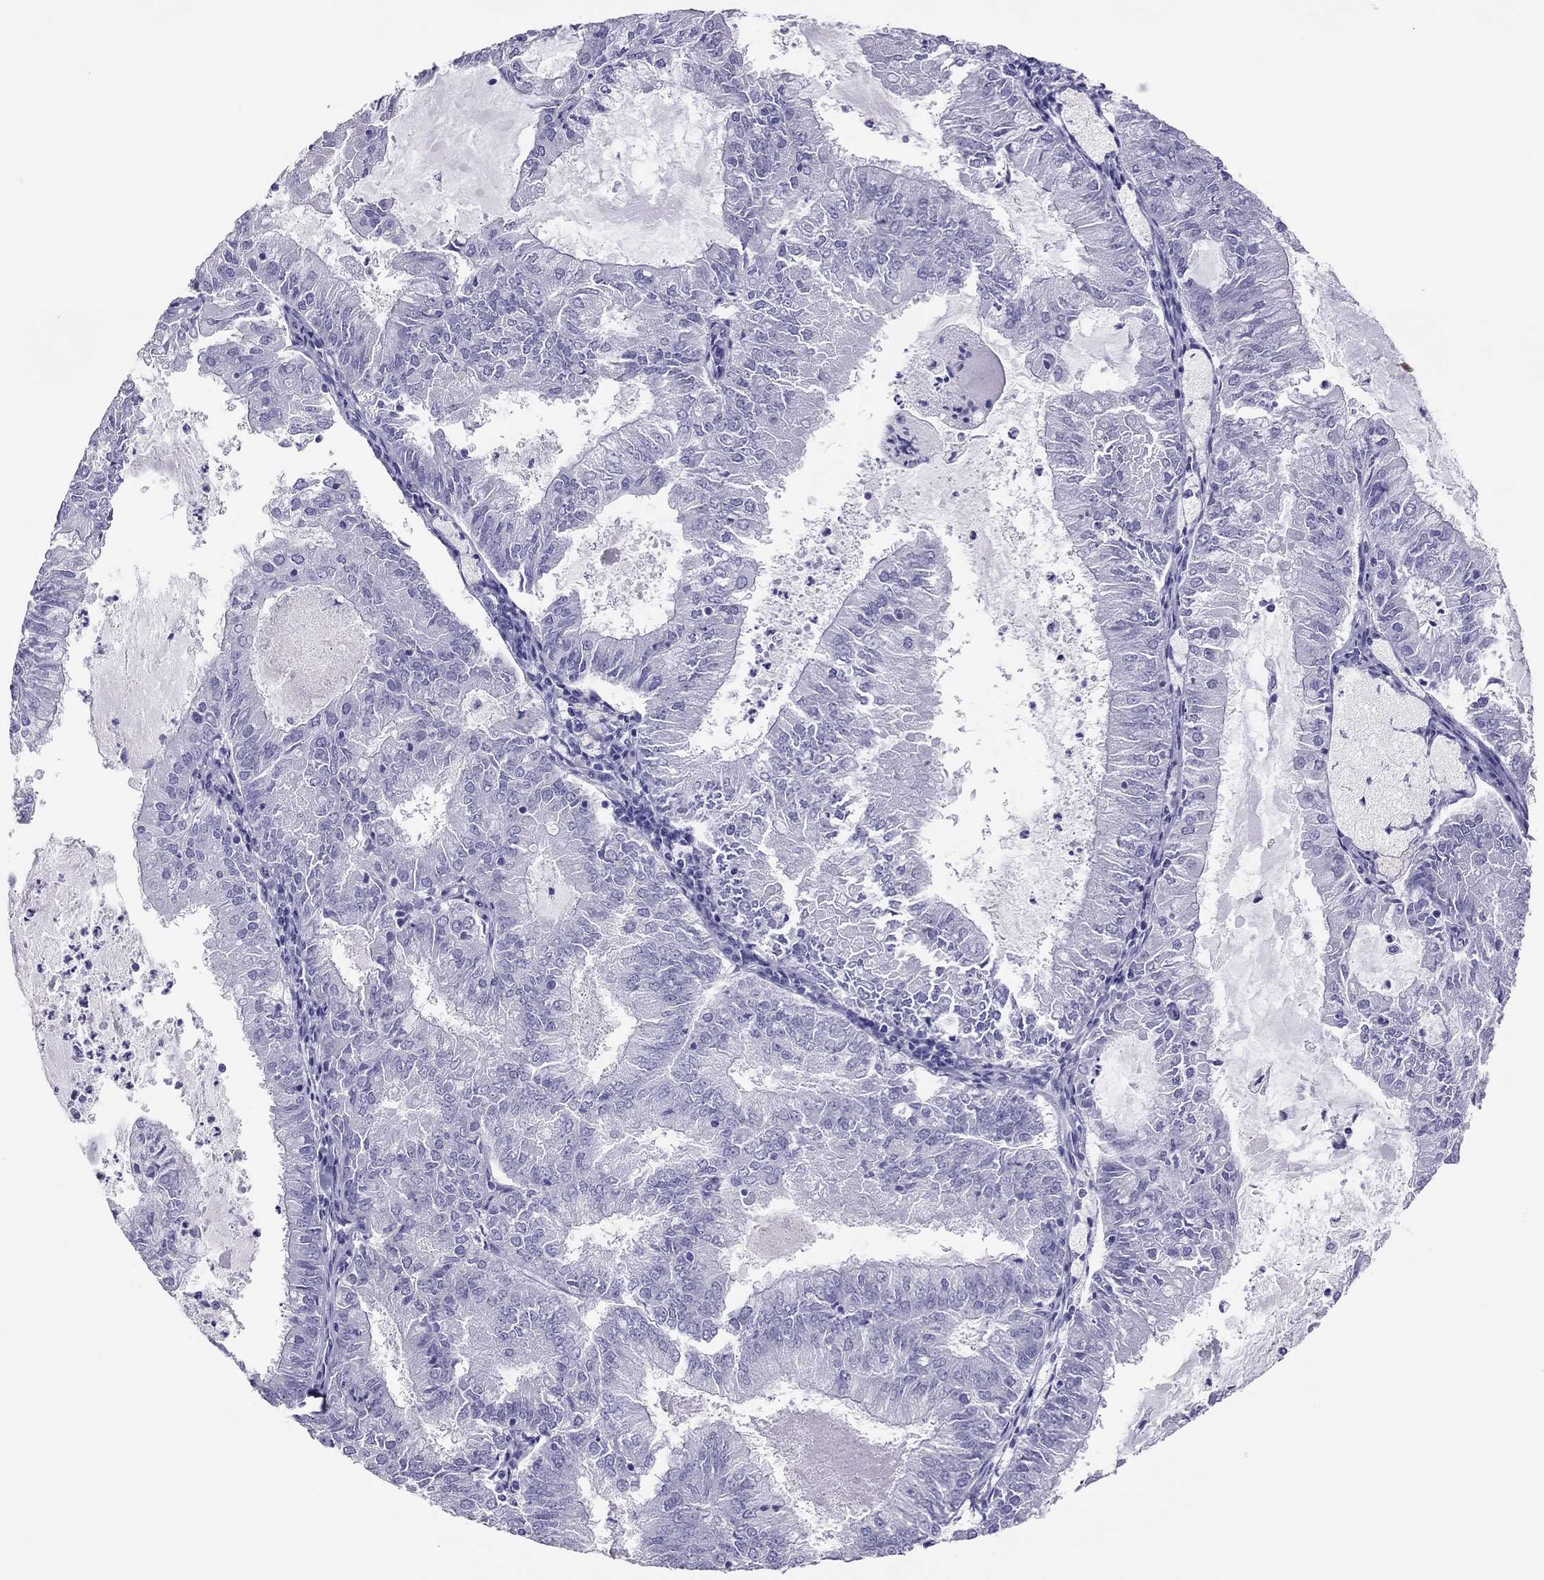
{"staining": {"intensity": "negative", "quantity": "none", "location": "none"}, "tissue": "endometrial cancer", "cell_type": "Tumor cells", "image_type": "cancer", "snomed": [{"axis": "morphology", "description": "Adenocarcinoma, NOS"}, {"axis": "topography", "description": "Endometrium"}], "caption": "Immunohistochemical staining of endometrial cancer demonstrates no significant expression in tumor cells. (IHC, brightfield microscopy, high magnification).", "gene": "TSHB", "patient": {"sex": "female", "age": 57}}